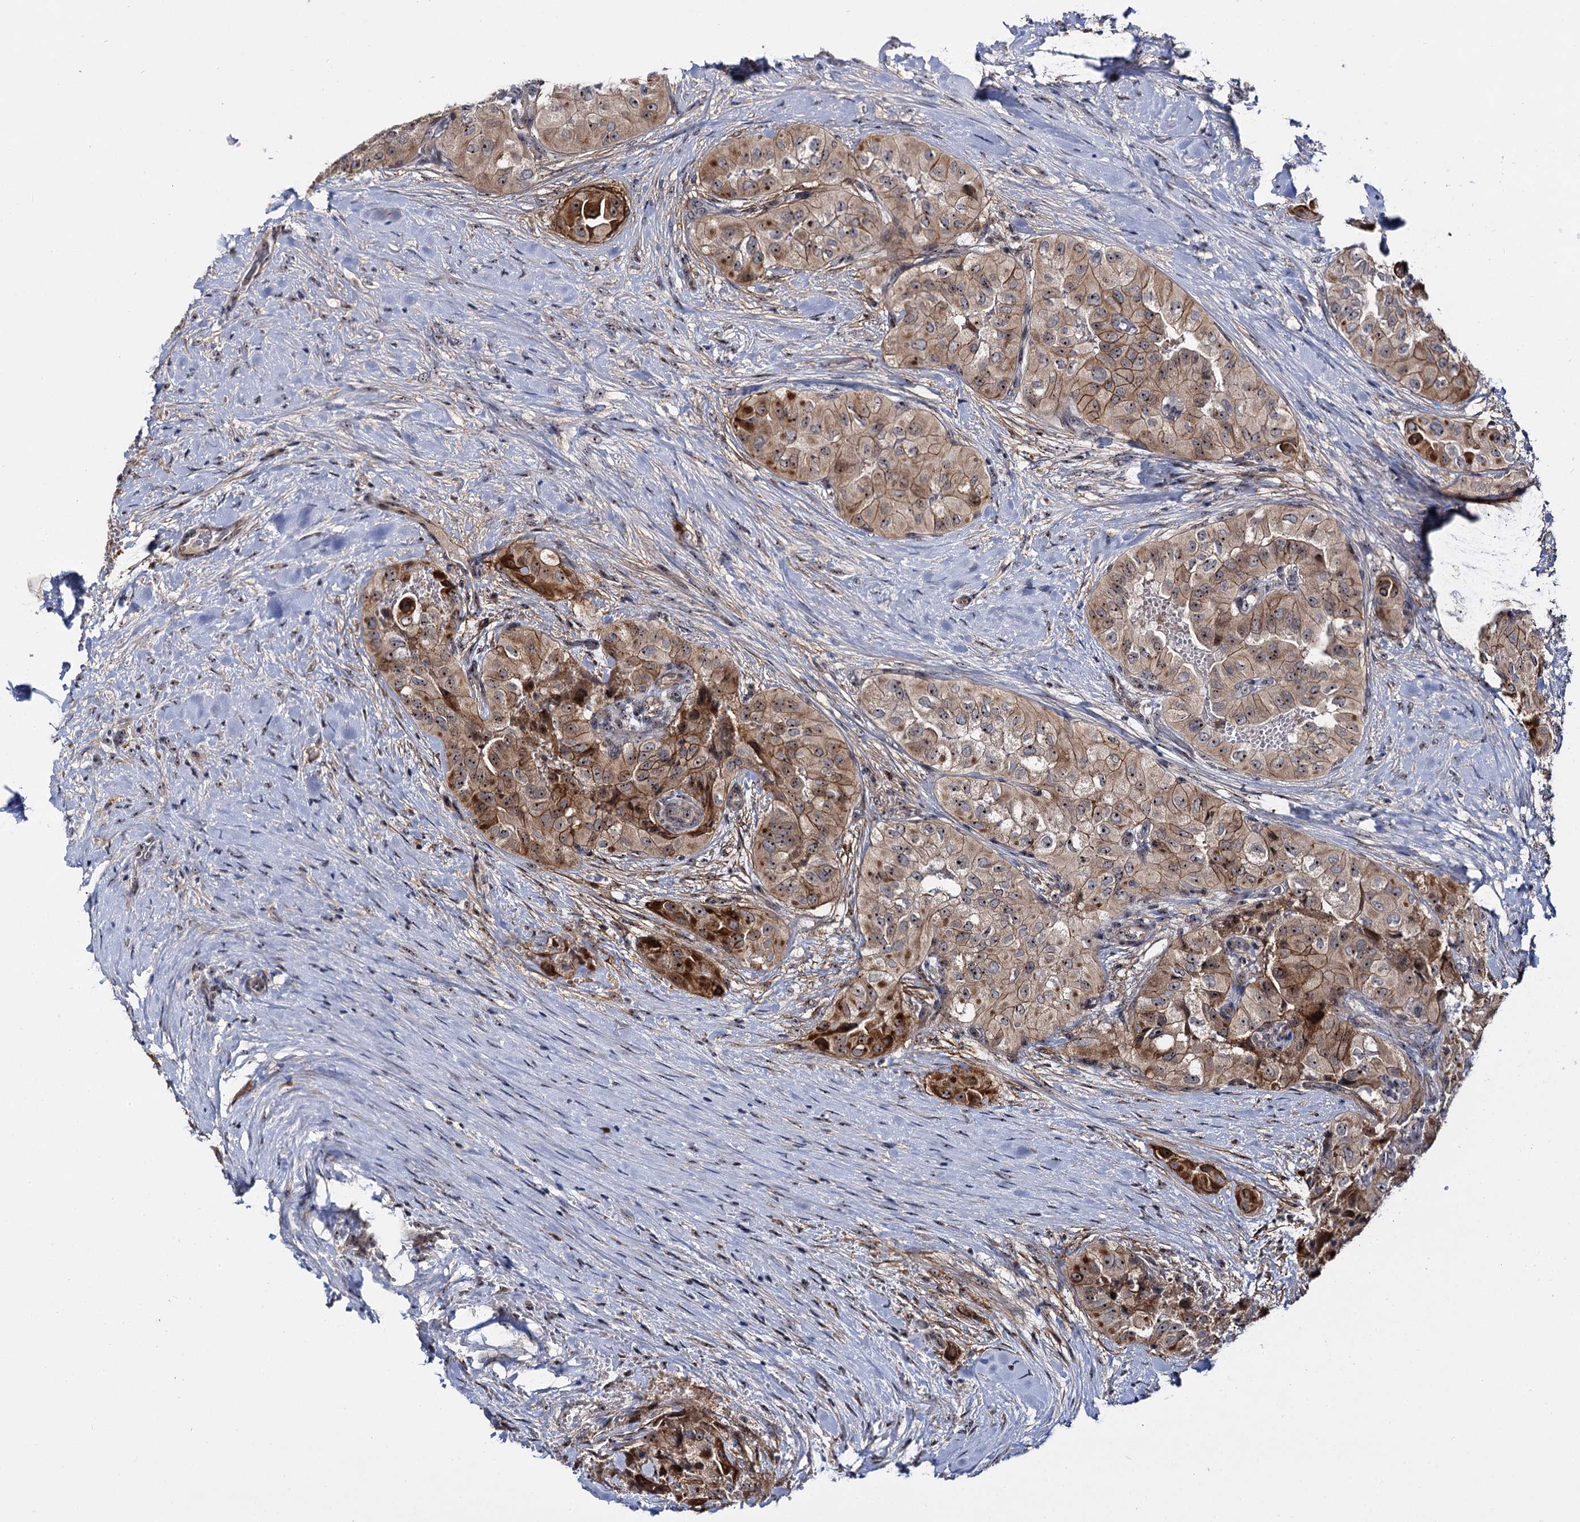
{"staining": {"intensity": "moderate", "quantity": ">75%", "location": "cytoplasmic/membranous,nuclear"}, "tissue": "thyroid cancer", "cell_type": "Tumor cells", "image_type": "cancer", "snomed": [{"axis": "morphology", "description": "Papillary adenocarcinoma, NOS"}, {"axis": "topography", "description": "Thyroid gland"}], "caption": "A brown stain highlights moderate cytoplasmic/membranous and nuclear staining of a protein in human thyroid cancer tumor cells.", "gene": "SUPT20H", "patient": {"sex": "female", "age": 59}}